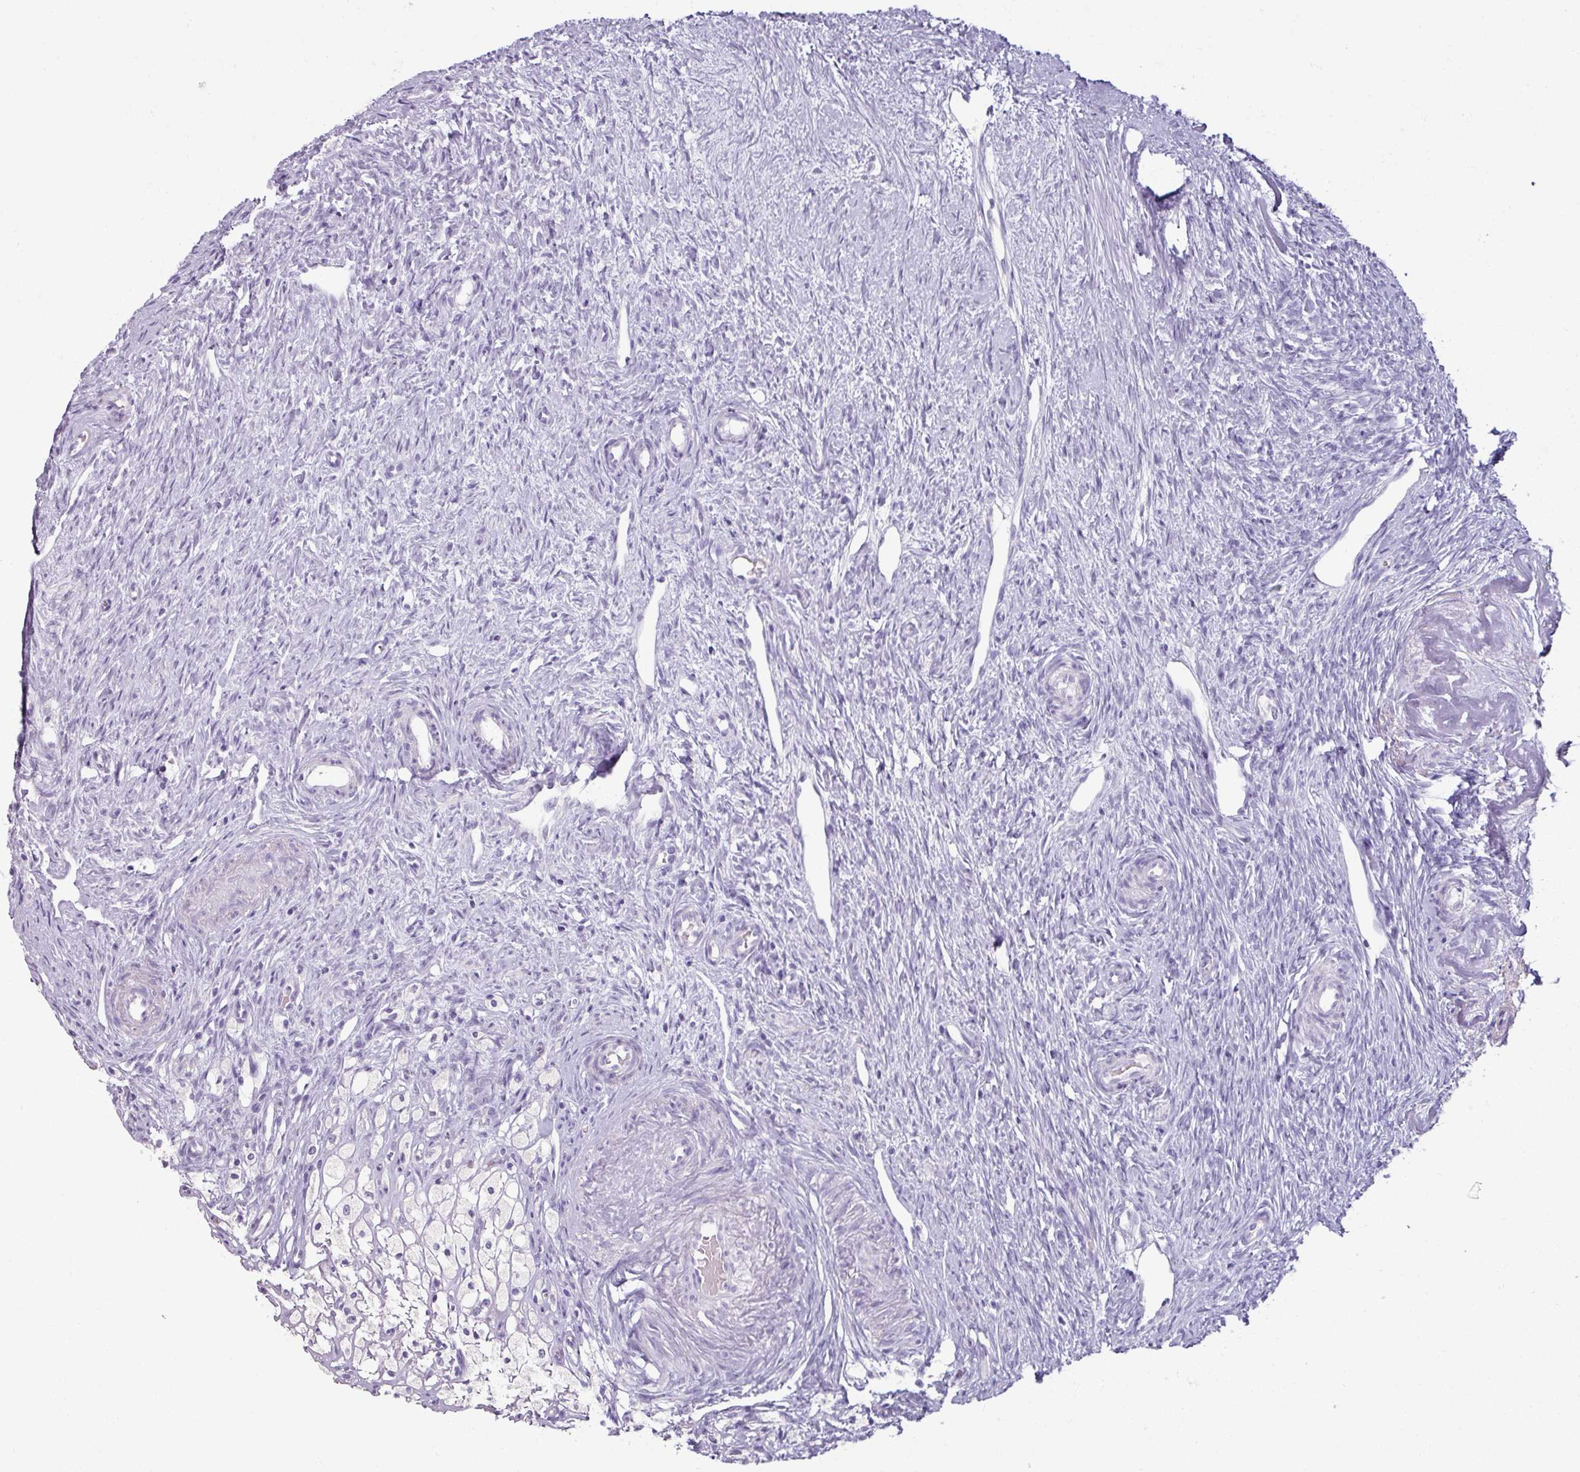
{"staining": {"intensity": "negative", "quantity": "none", "location": "none"}, "tissue": "ovary", "cell_type": "Ovarian stroma cells", "image_type": "normal", "snomed": [{"axis": "morphology", "description": "Normal tissue, NOS"}, {"axis": "topography", "description": "Ovary"}], "caption": "A histopathology image of human ovary is negative for staining in ovarian stroma cells. Brightfield microscopy of immunohistochemistry stained with DAB (brown) and hematoxylin (blue), captured at high magnification.", "gene": "SLC27A5", "patient": {"sex": "female", "age": 51}}